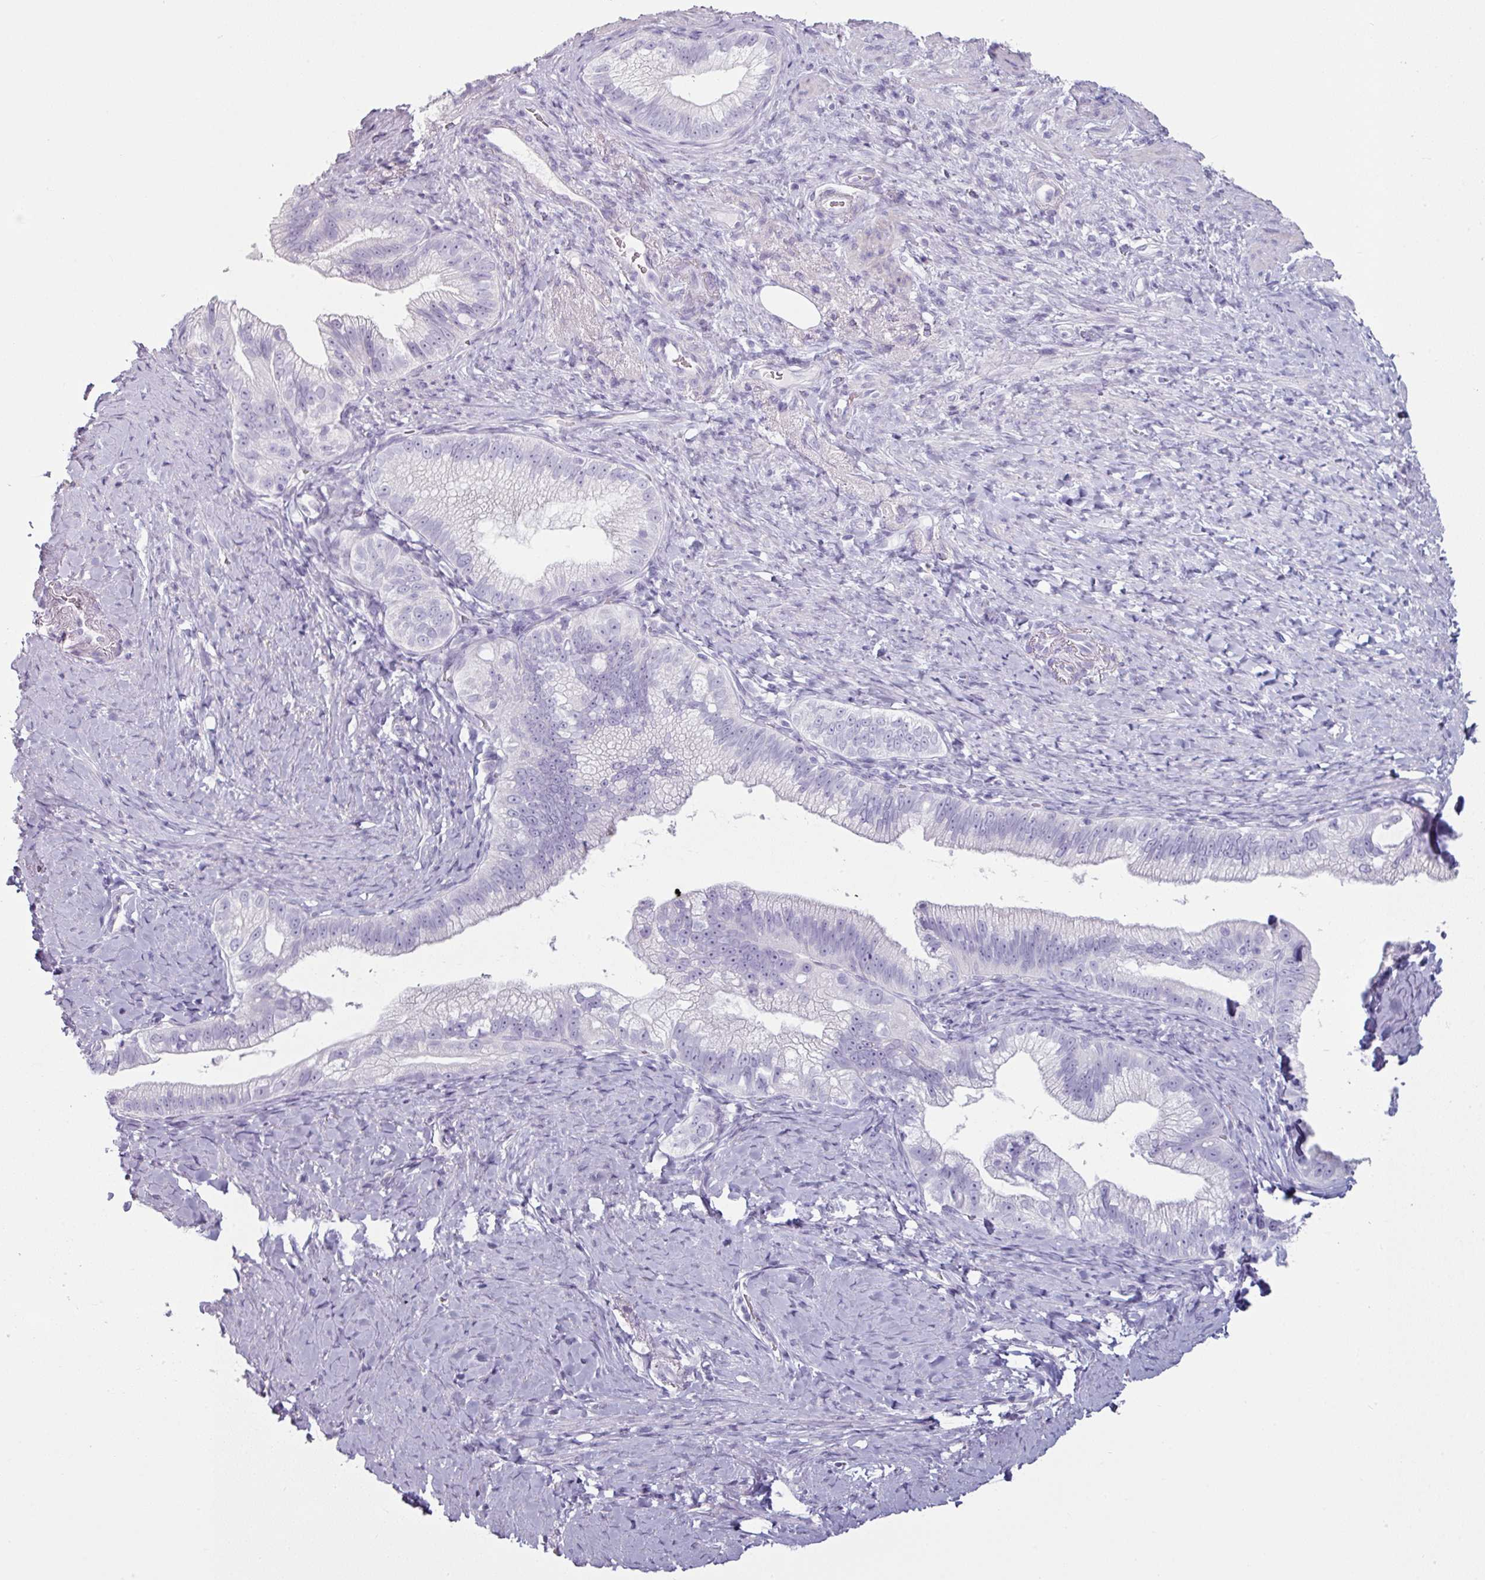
{"staining": {"intensity": "negative", "quantity": "none", "location": "none"}, "tissue": "pancreatic cancer", "cell_type": "Tumor cells", "image_type": "cancer", "snomed": [{"axis": "morphology", "description": "Adenocarcinoma, NOS"}, {"axis": "topography", "description": "Pancreas"}], "caption": "Immunohistochemistry (IHC) histopathology image of neoplastic tissue: pancreatic adenocarcinoma stained with DAB (3,3'-diaminobenzidine) displays no significant protein staining in tumor cells.", "gene": "CLCA1", "patient": {"sex": "male", "age": 70}}